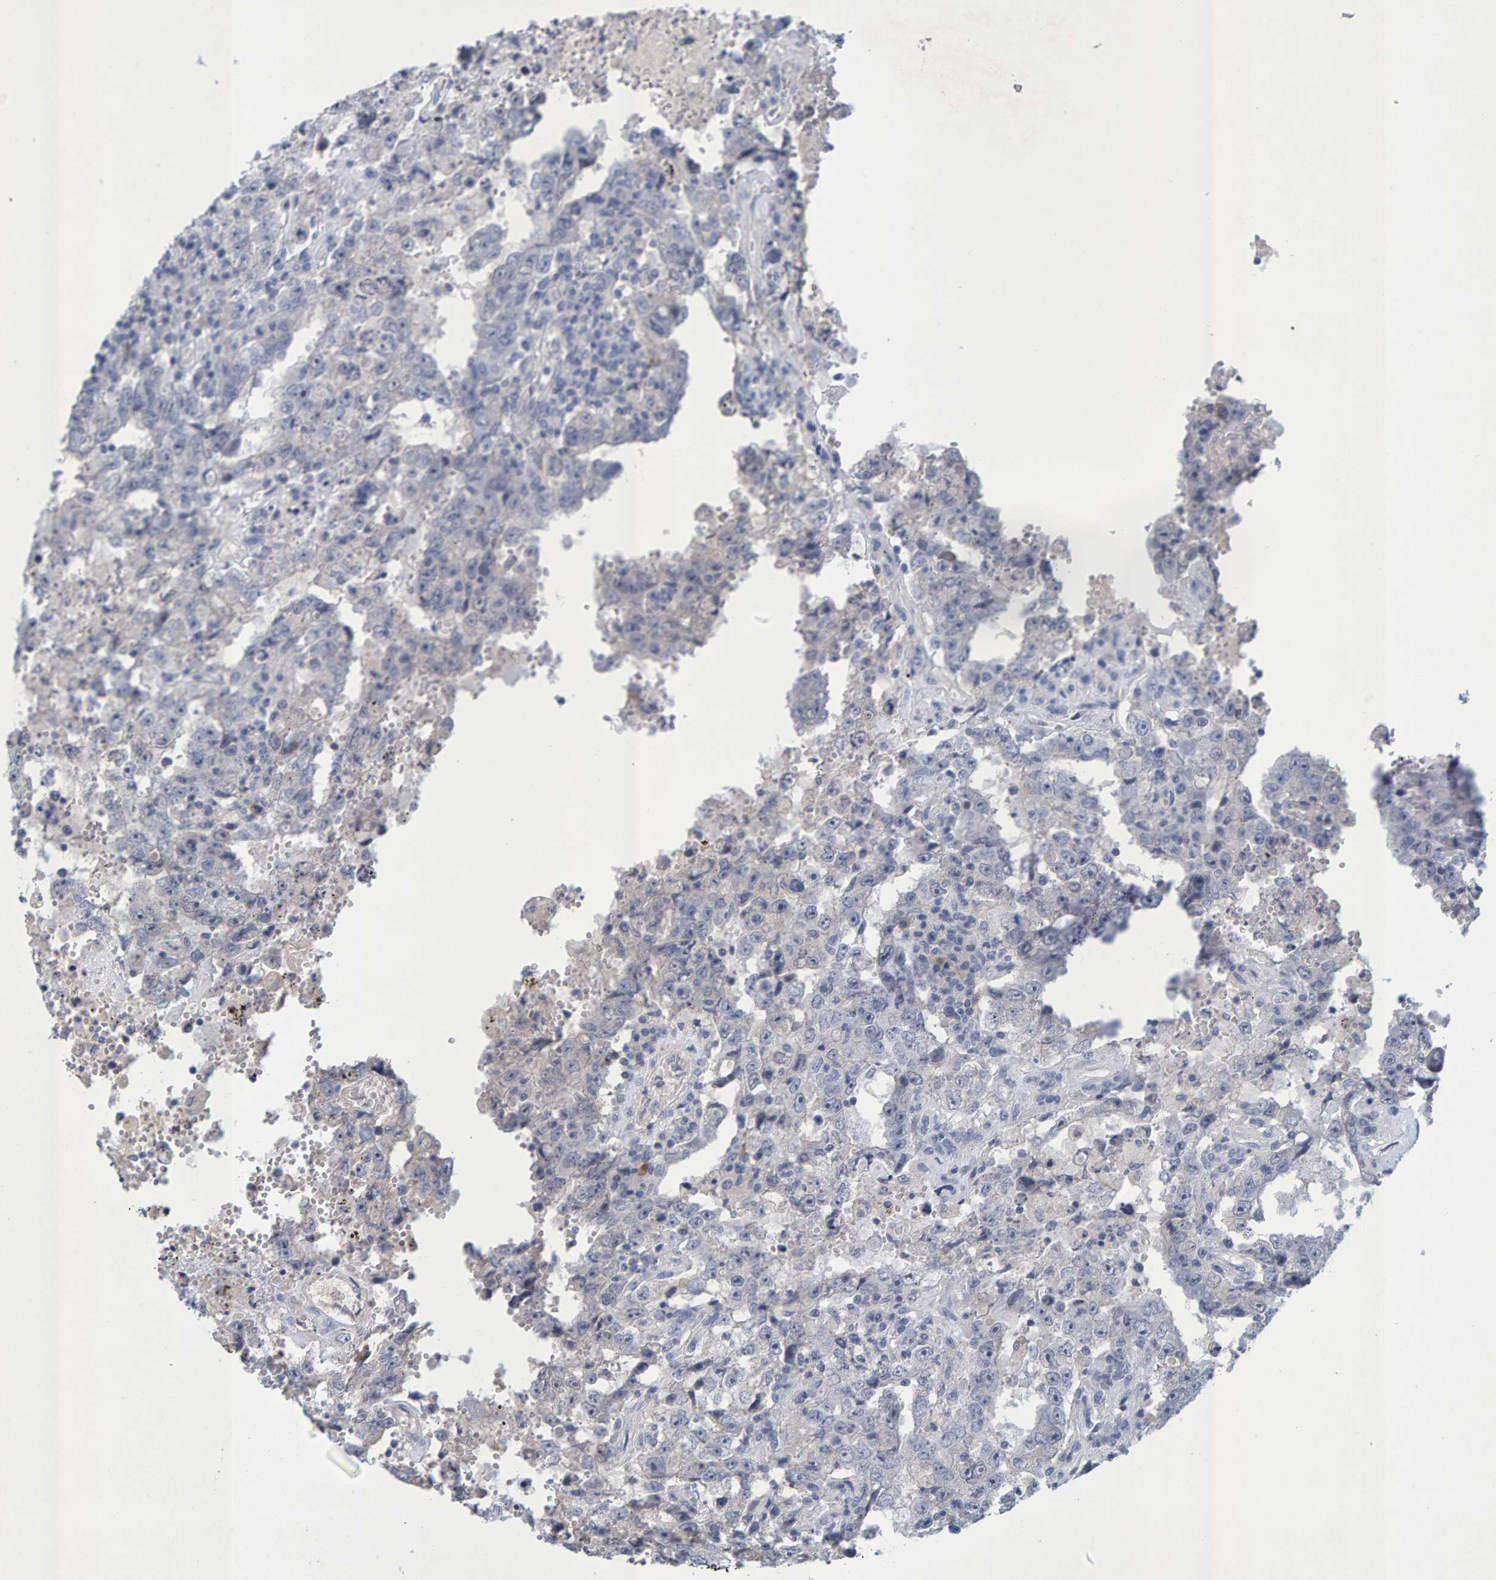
{"staining": {"intensity": "negative", "quantity": "none", "location": "none"}, "tissue": "testis cancer", "cell_type": "Tumor cells", "image_type": "cancer", "snomed": [{"axis": "morphology", "description": "Carcinoma, Embryonal, NOS"}, {"axis": "topography", "description": "Testis"}], "caption": "An image of embryonal carcinoma (testis) stained for a protein reveals no brown staining in tumor cells. (Stains: DAB immunohistochemistry with hematoxylin counter stain, Microscopy: brightfield microscopy at high magnification).", "gene": "ZNF77", "patient": {"sex": "male", "age": 26}}